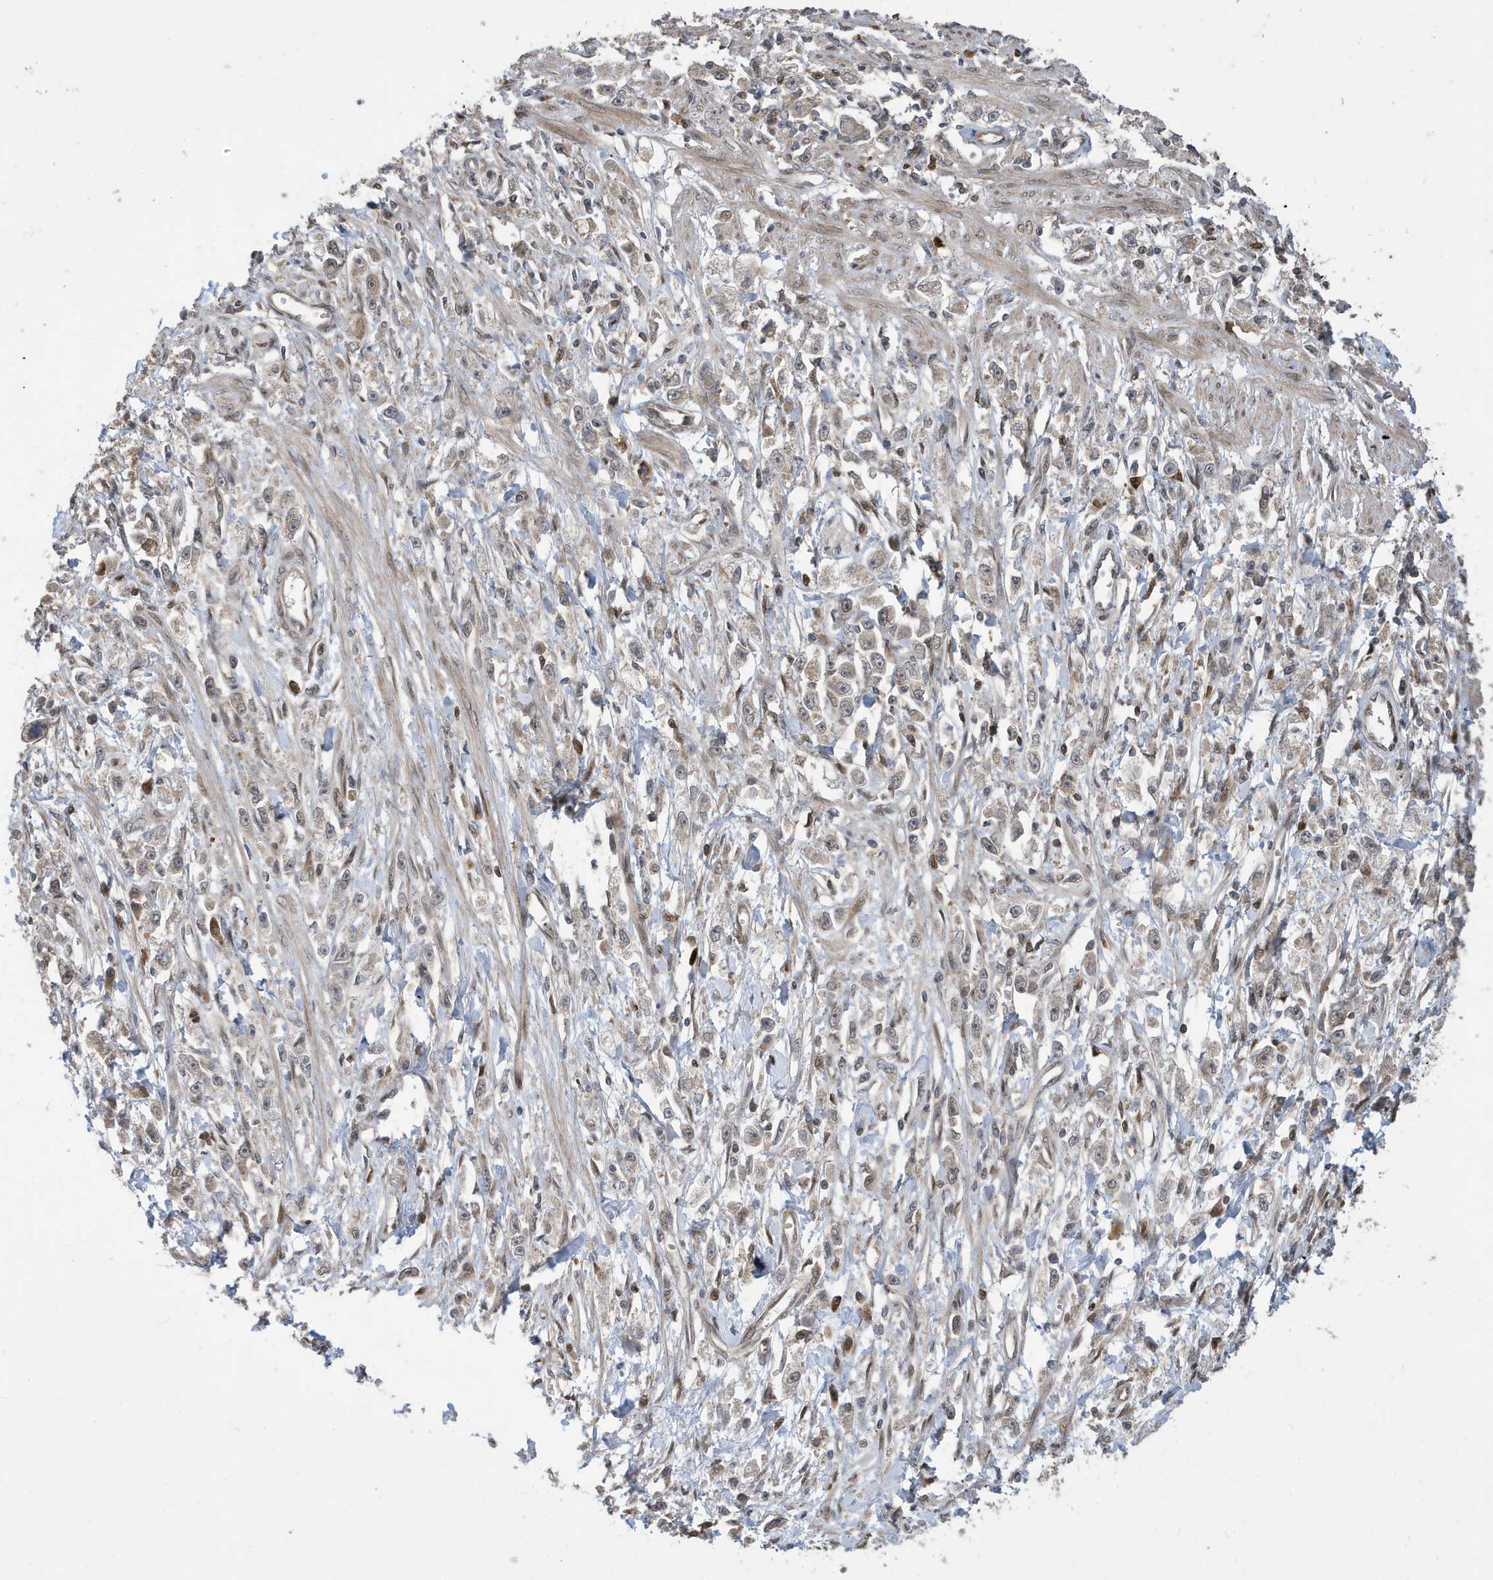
{"staining": {"intensity": "negative", "quantity": "none", "location": "none"}, "tissue": "stomach cancer", "cell_type": "Tumor cells", "image_type": "cancer", "snomed": [{"axis": "morphology", "description": "Adenocarcinoma, NOS"}, {"axis": "topography", "description": "Stomach"}], "caption": "Tumor cells show no significant staining in stomach adenocarcinoma.", "gene": "UBQLN1", "patient": {"sex": "female", "age": 59}}